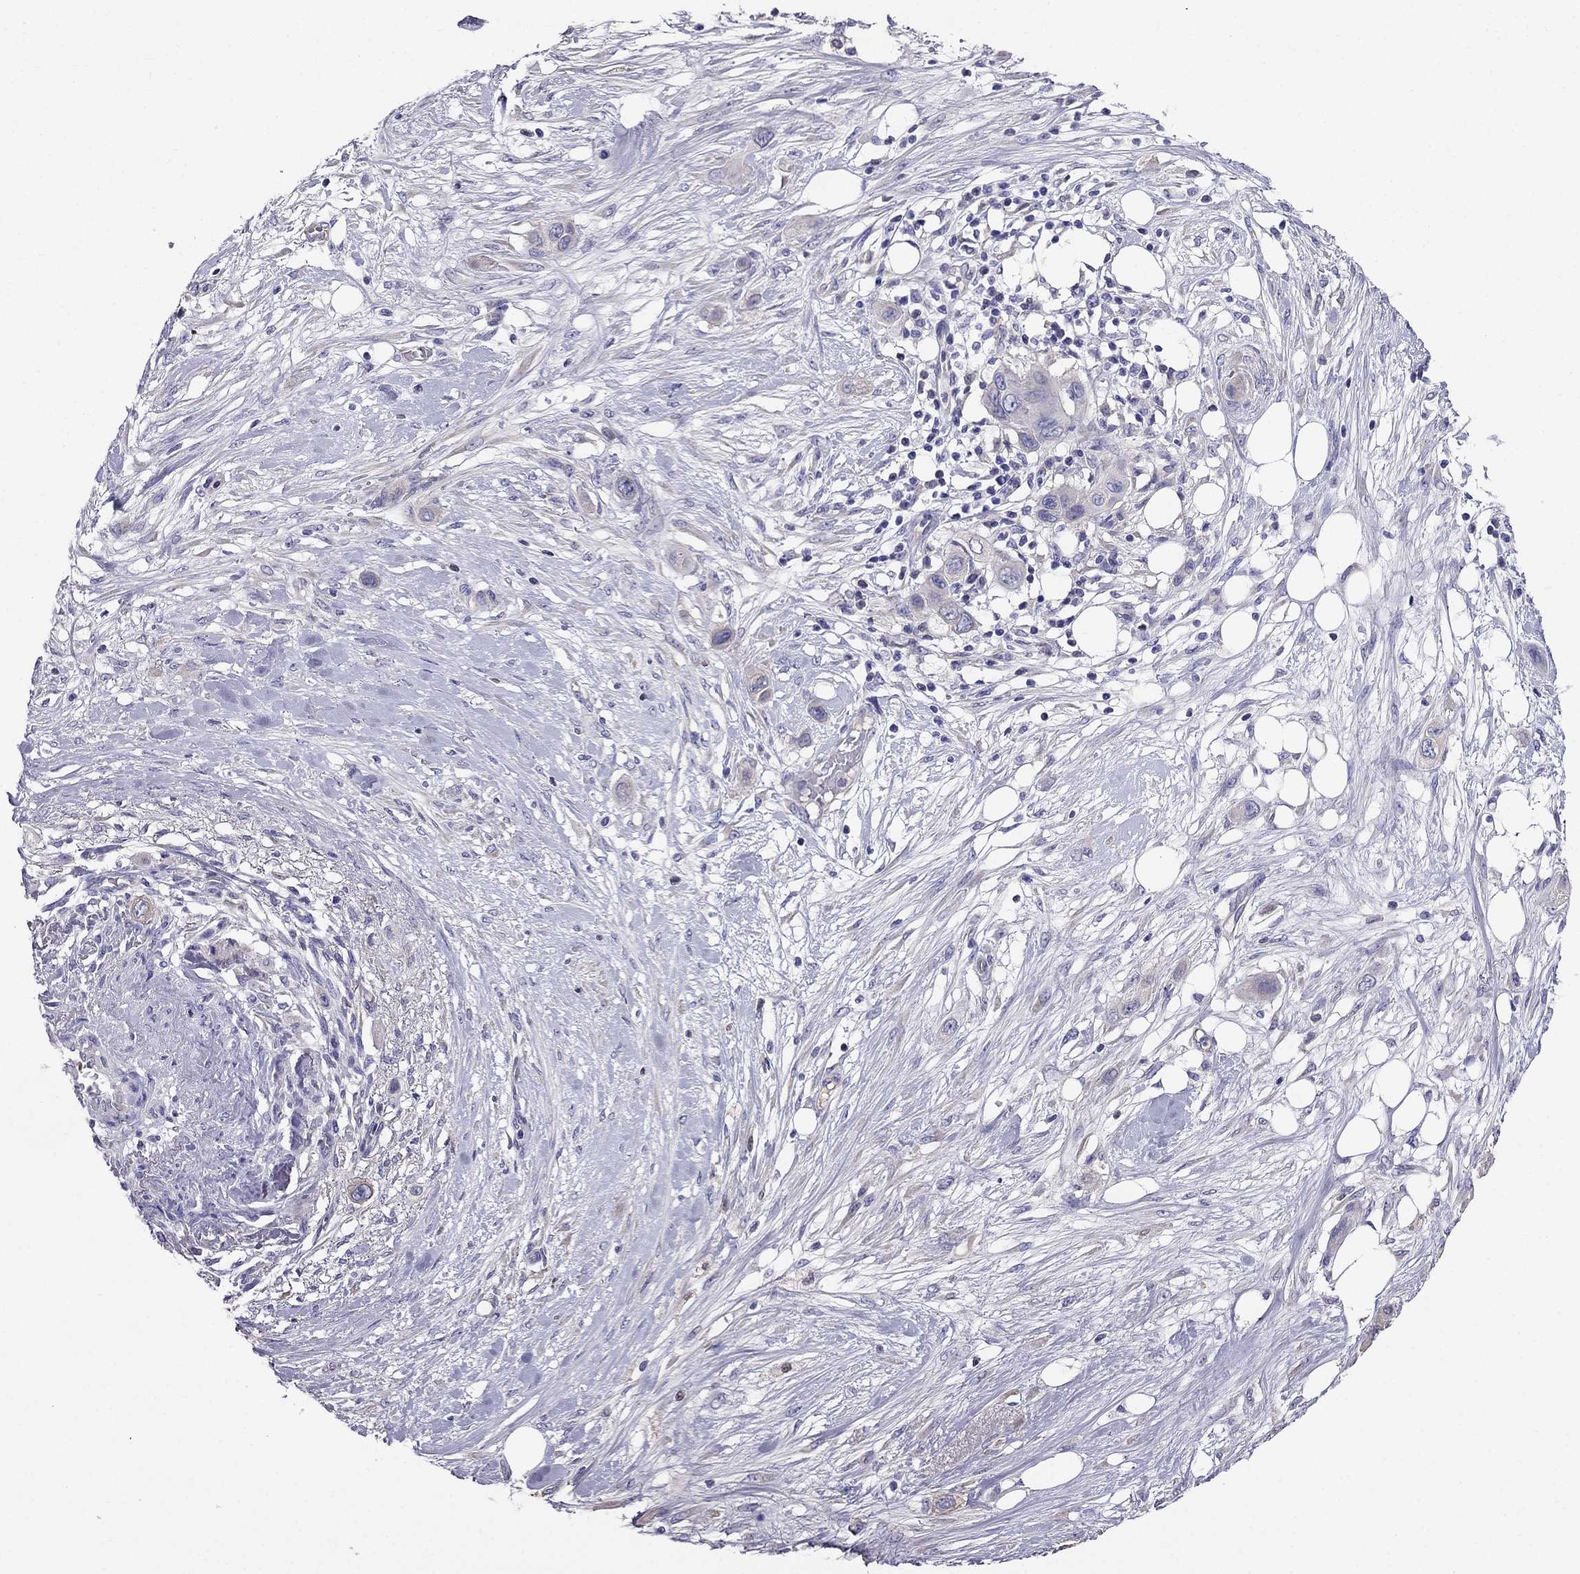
{"staining": {"intensity": "negative", "quantity": "none", "location": "none"}, "tissue": "skin cancer", "cell_type": "Tumor cells", "image_type": "cancer", "snomed": [{"axis": "morphology", "description": "Squamous cell carcinoma, NOS"}, {"axis": "topography", "description": "Skin"}], "caption": "High magnification brightfield microscopy of skin cancer stained with DAB (brown) and counterstained with hematoxylin (blue): tumor cells show no significant staining. (Brightfield microscopy of DAB IHC at high magnification).", "gene": "TBC1D21", "patient": {"sex": "male", "age": 79}}